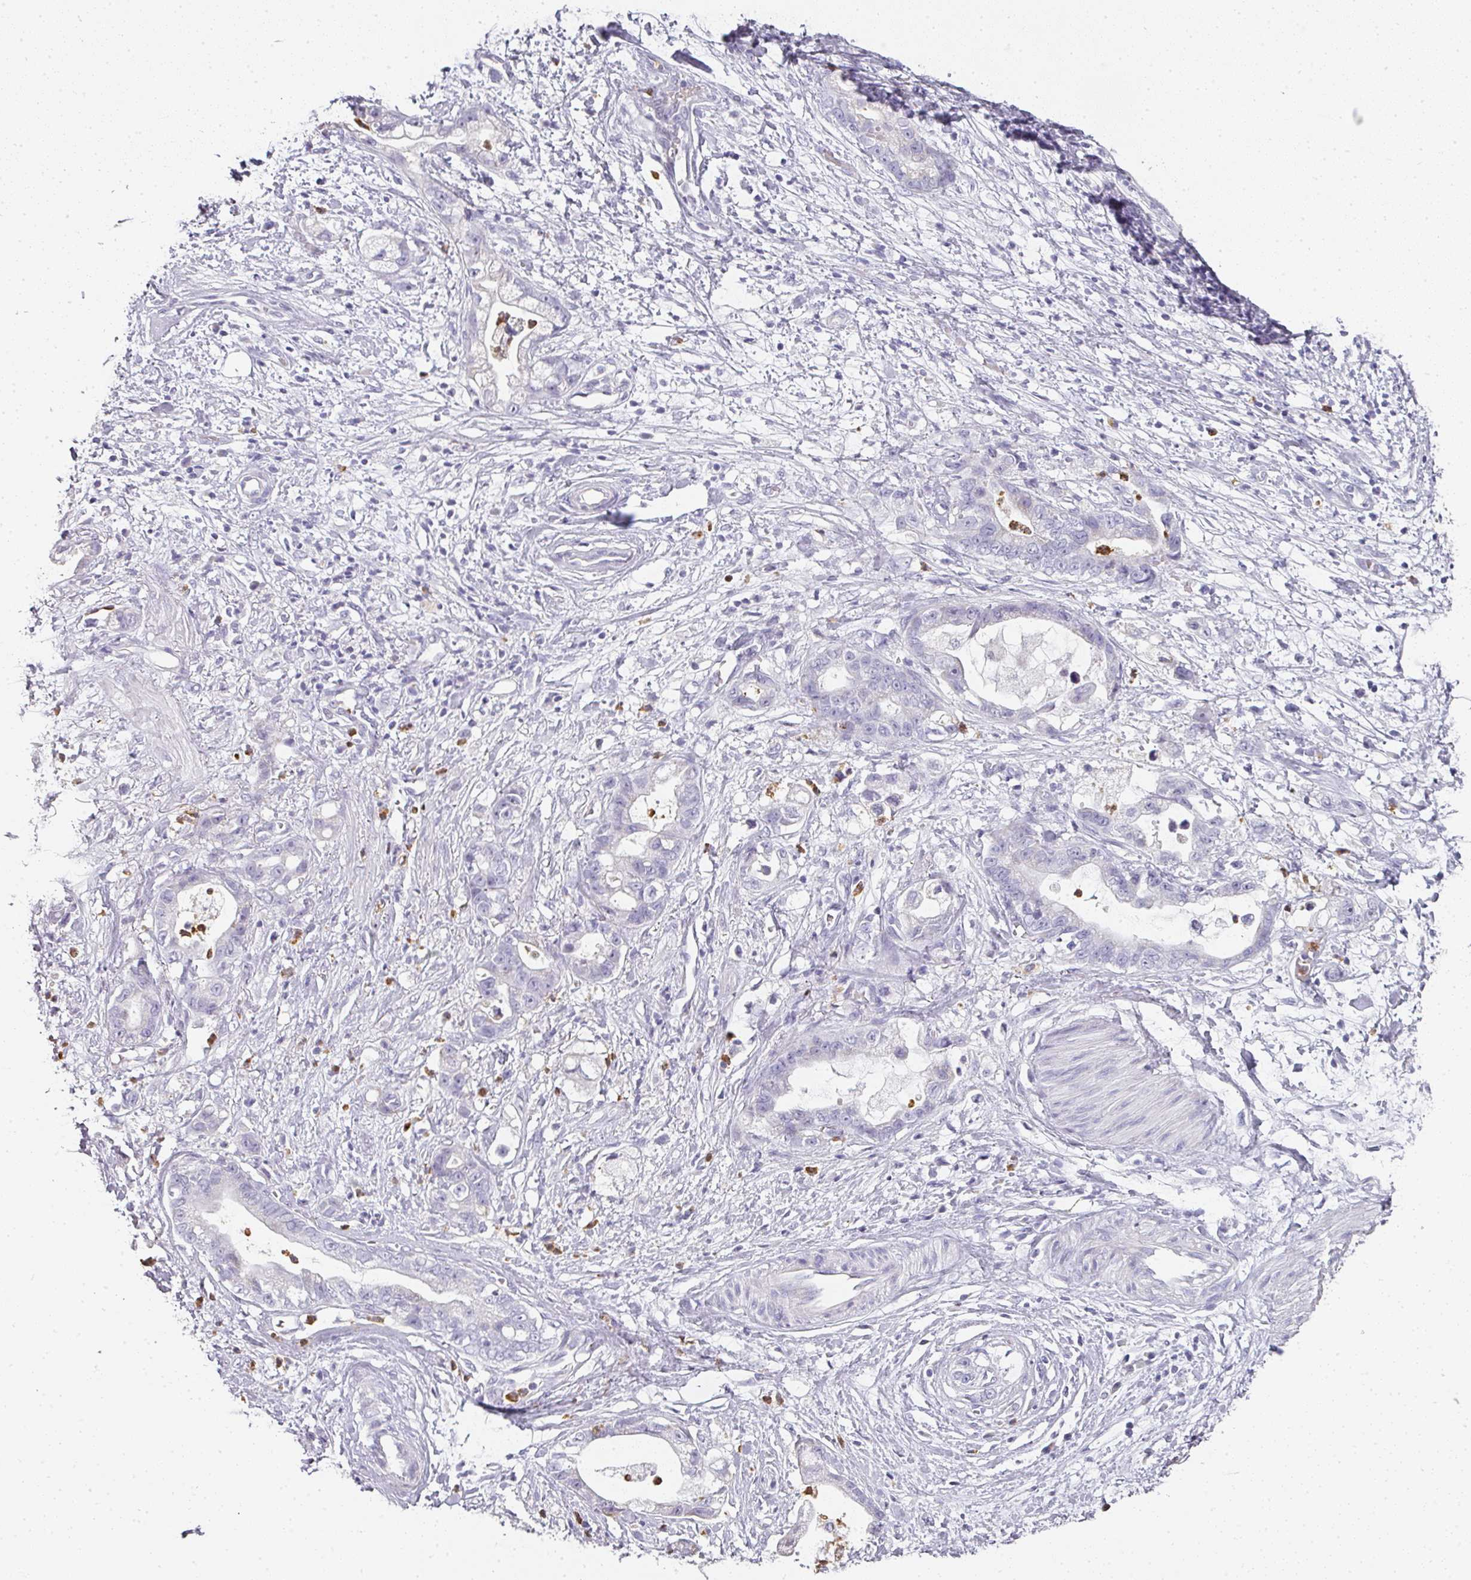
{"staining": {"intensity": "negative", "quantity": "none", "location": "none"}, "tissue": "stomach cancer", "cell_type": "Tumor cells", "image_type": "cancer", "snomed": [{"axis": "morphology", "description": "Adenocarcinoma, NOS"}, {"axis": "topography", "description": "Stomach"}], "caption": "Immunohistochemistry (IHC) of human stomach cancer shows no expression in tumor cells.", "gene": "CAMP", "patient": {"sex": "male", "age": 55}}